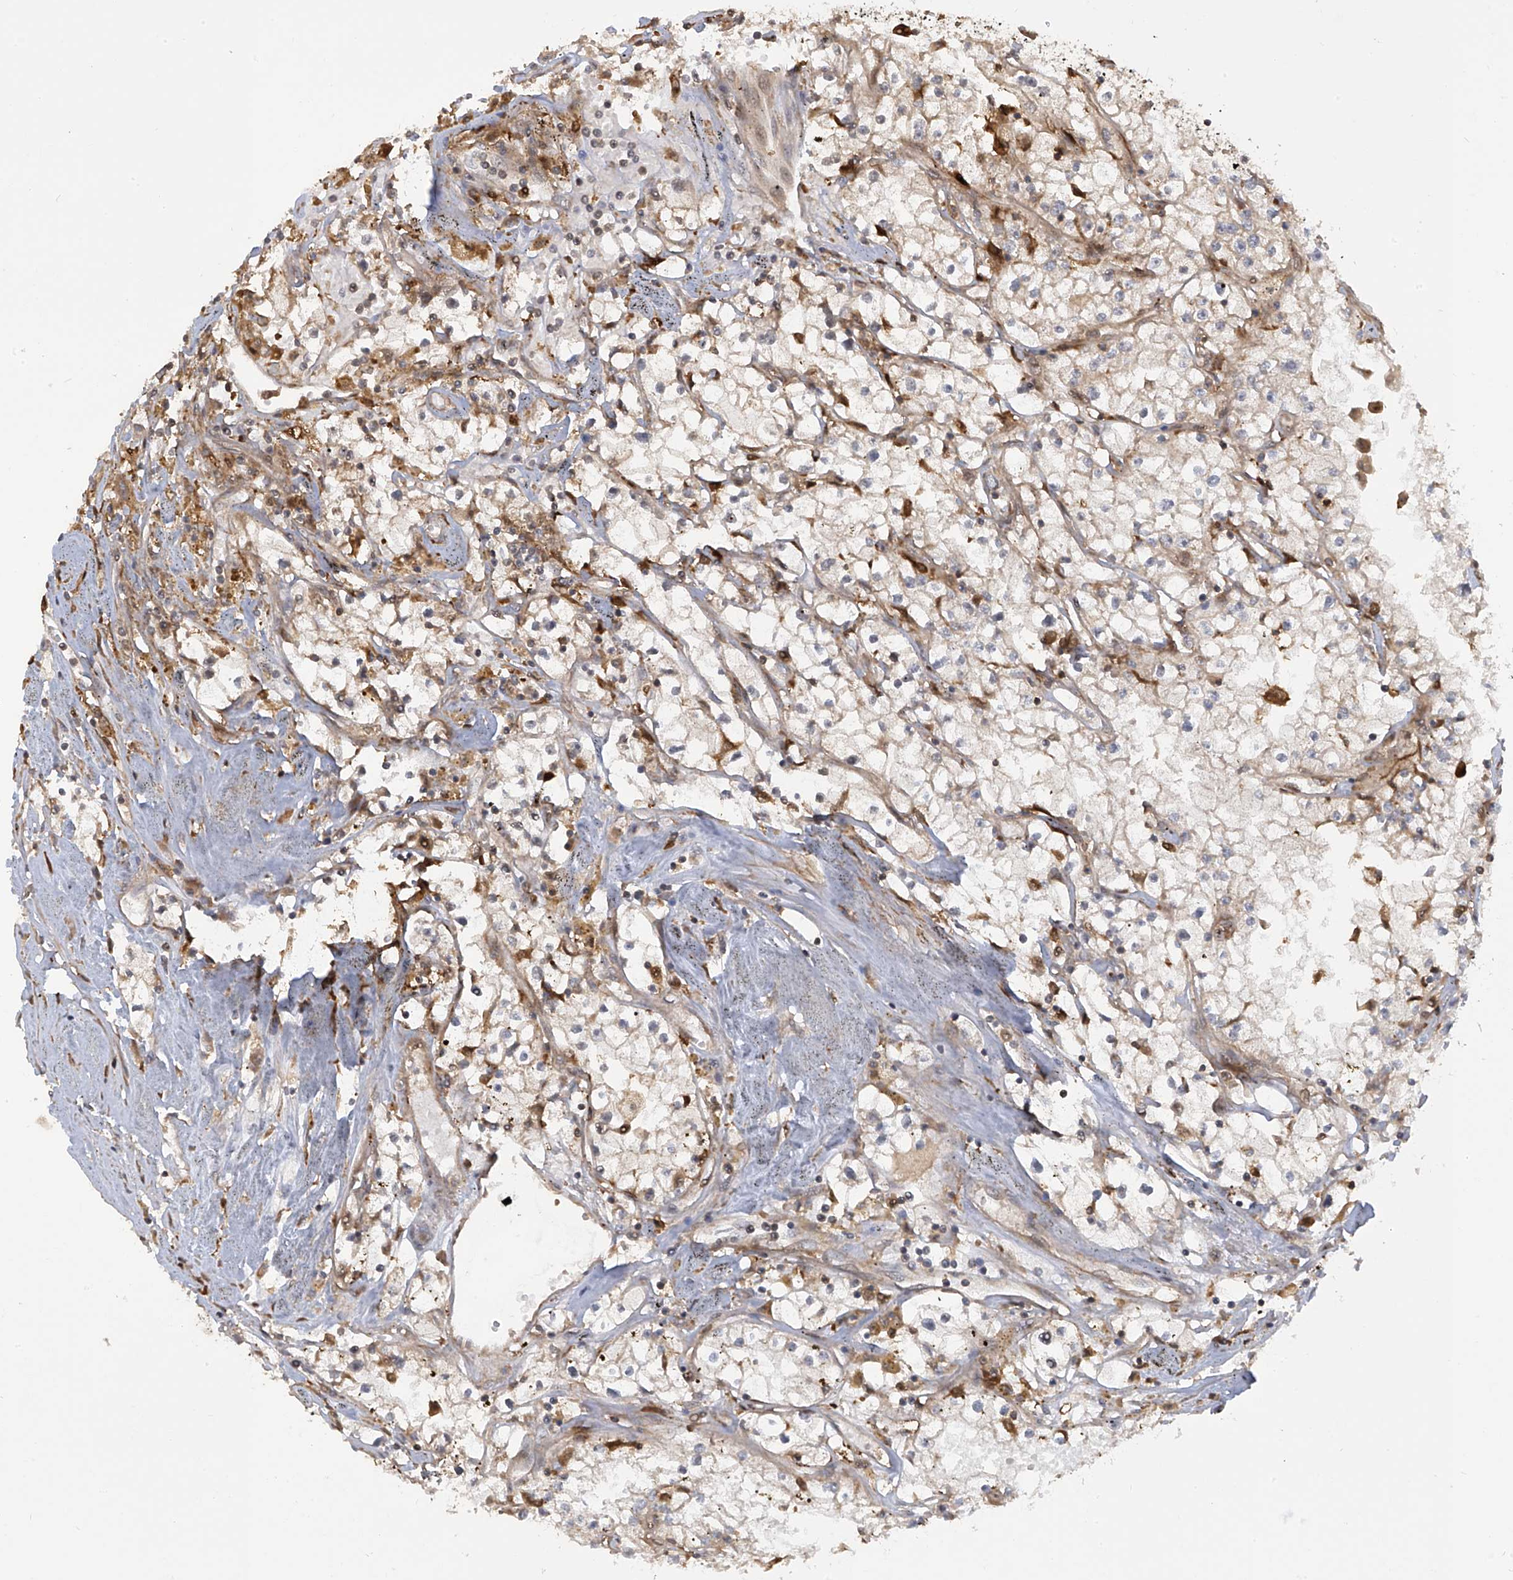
{"staining": {"intensity": "moderate", "quantity": "<25%", "location": "cytoplasmic/membranous"}, "tissue": "renal cancer", "cell_type": "Tumor cells", "image_type": "cancer", "snomed": [{"axis": "morphology", "description": "Adenocarcinoma, NOS"}, {"axis": "topography", "description": "Kidney"}], "caption": "High-magnification brightfield microscopy of renal cancer stained with DAB (brown) and counterstained with hematoxylin (blue). tumor cells exhibit moderate cytoplasmic/membranous staining is identified in approximately<25% of cells.", "gene": "ATAD2B", "patient": {"sex": "male", "age": 56}}